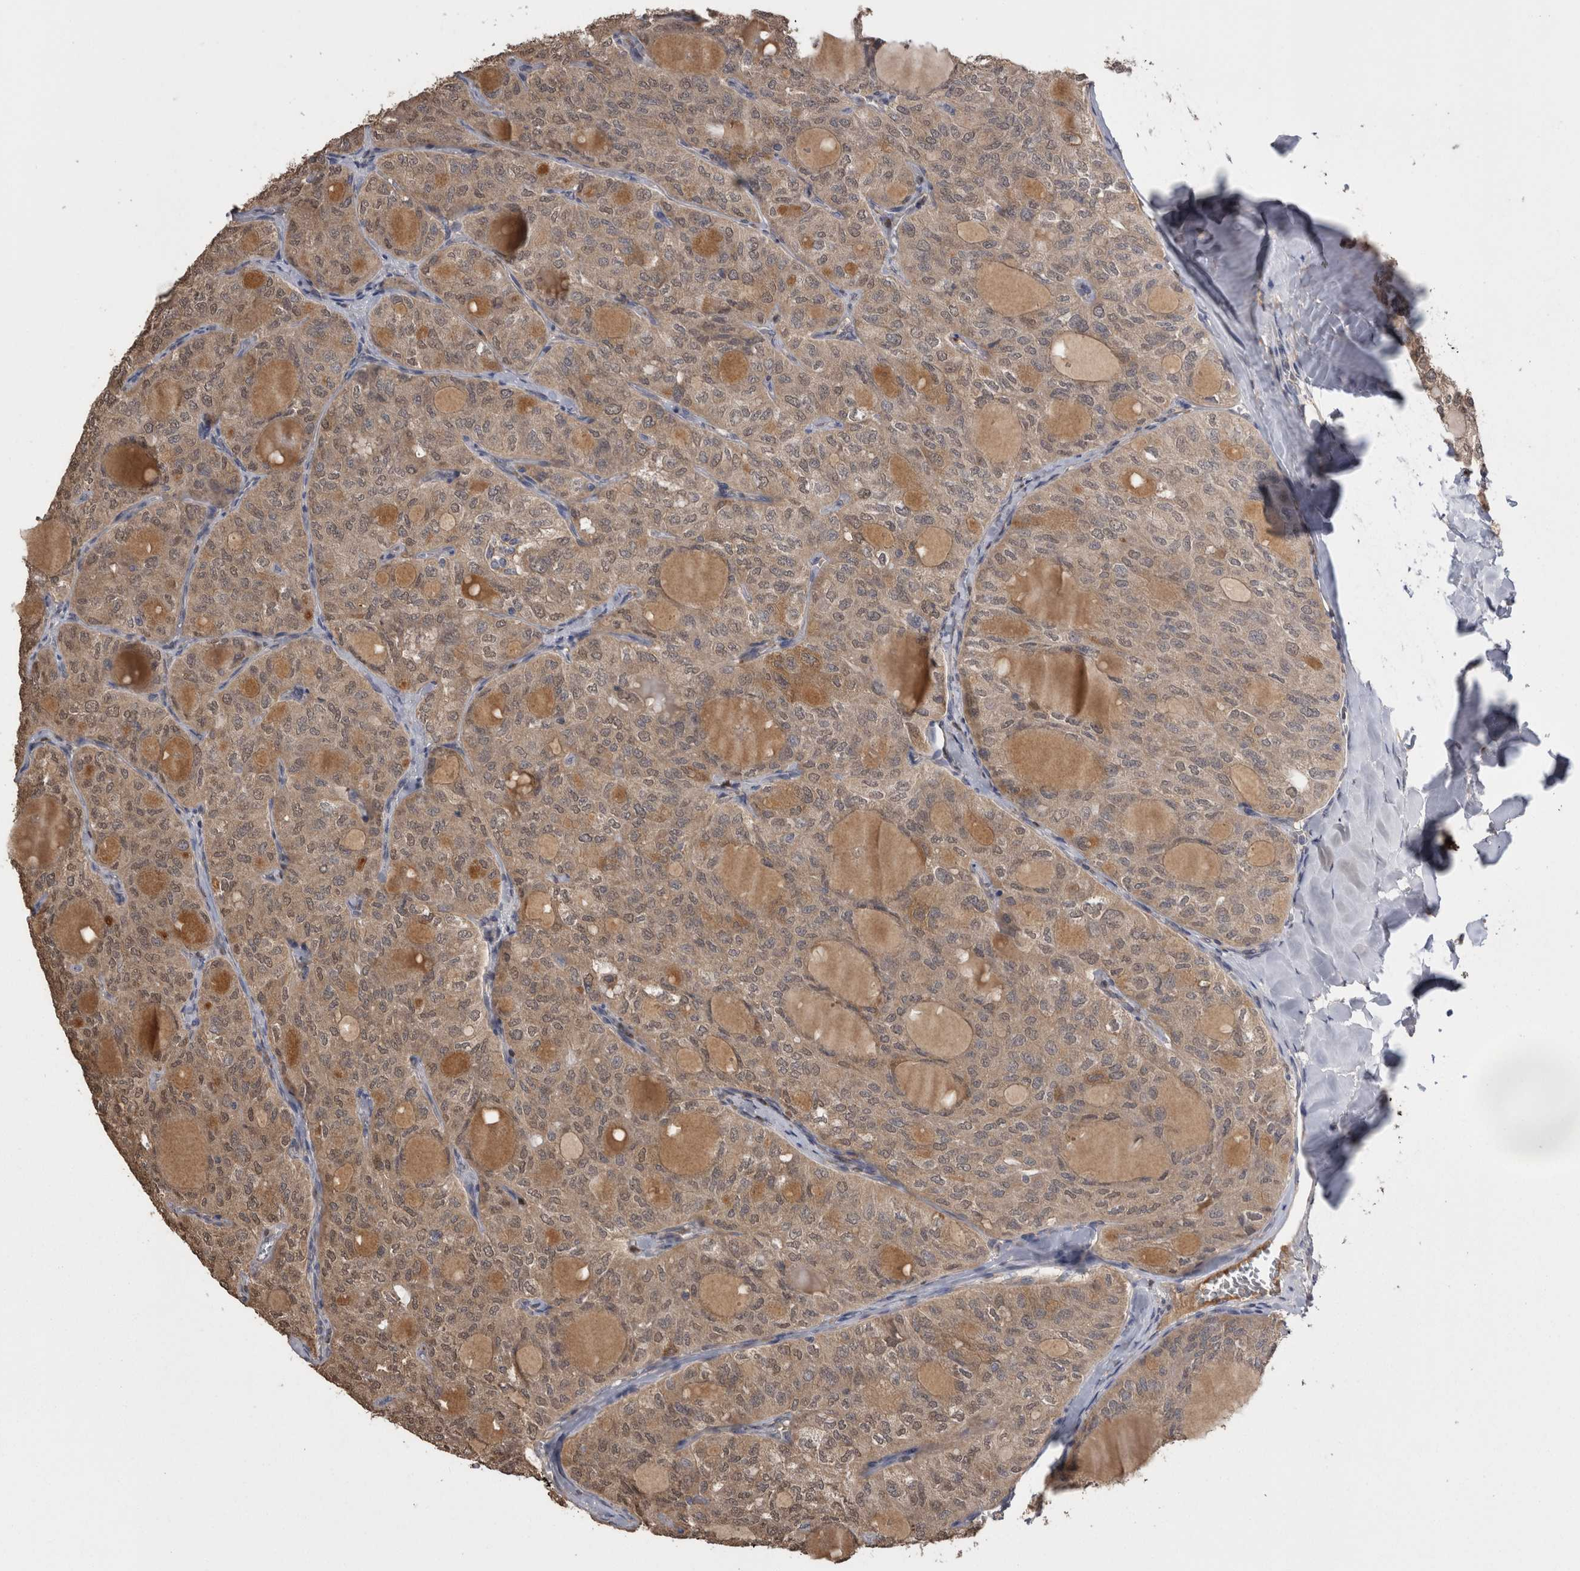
{"staining": {"intensity": "weak", "quantity": ">75%", "location": "cytoplasmic/membranous,nuclear"}, "tissue": "thyroid cancer", "cell_type": "Tumor cells", "image_type": "cancer", "snomed": [{"axis": "morphology", "description": "Follicular adenoma carcinoma, NOS"}, {"axis": "topography", "description": "Thyroid gland"}], "caption": "Thyroid cancer (follicular adenoma carcinoma) was stained to show a protein in brown. There is low levels of weak cytoplasmic/membranous and nuclear positivity in about >75% of tumor cells.", "gene": "TMED7", "patient": {"sex": "male", "age": 75}}